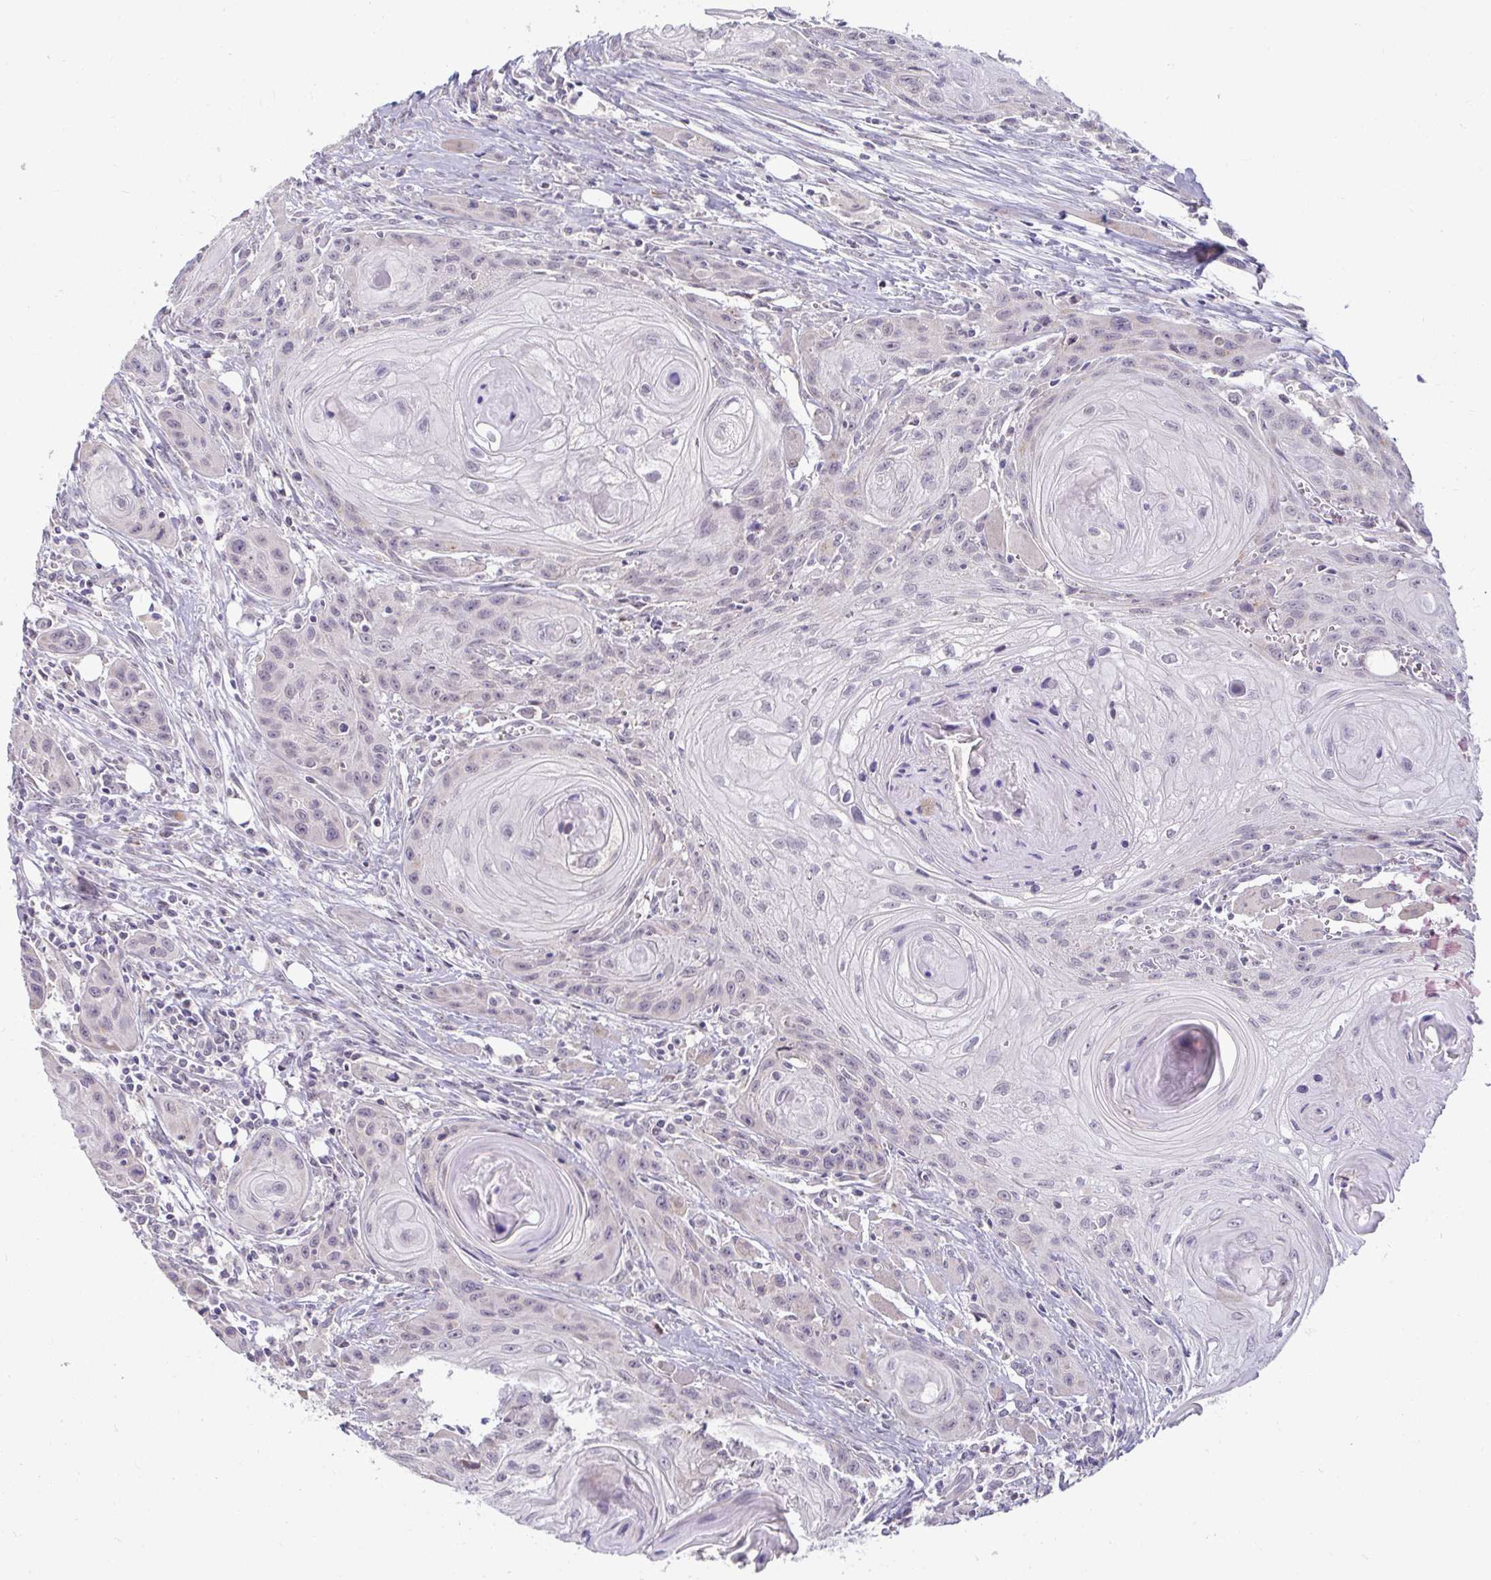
{"staining": {"intensity": "negative", "quantity": "none", "location": "none"}, "tissue": "head and neck cancer", "cell_type": "Tumor cells", "image_type": "cancer", "snomed": [{"axis": "morphology", "description": "Squamous cell carcinoma, NOS"}, {"axis": "topography", "description": "Oral tissue"}, {"axis": "topography", "description": "Head-Neck"}], "caption": "This is an IHC micrograph of head and neck cancer. There is no staining in tumor cells.", "gene": "DDN", "patient": {"sex": "male", "age": 58}}